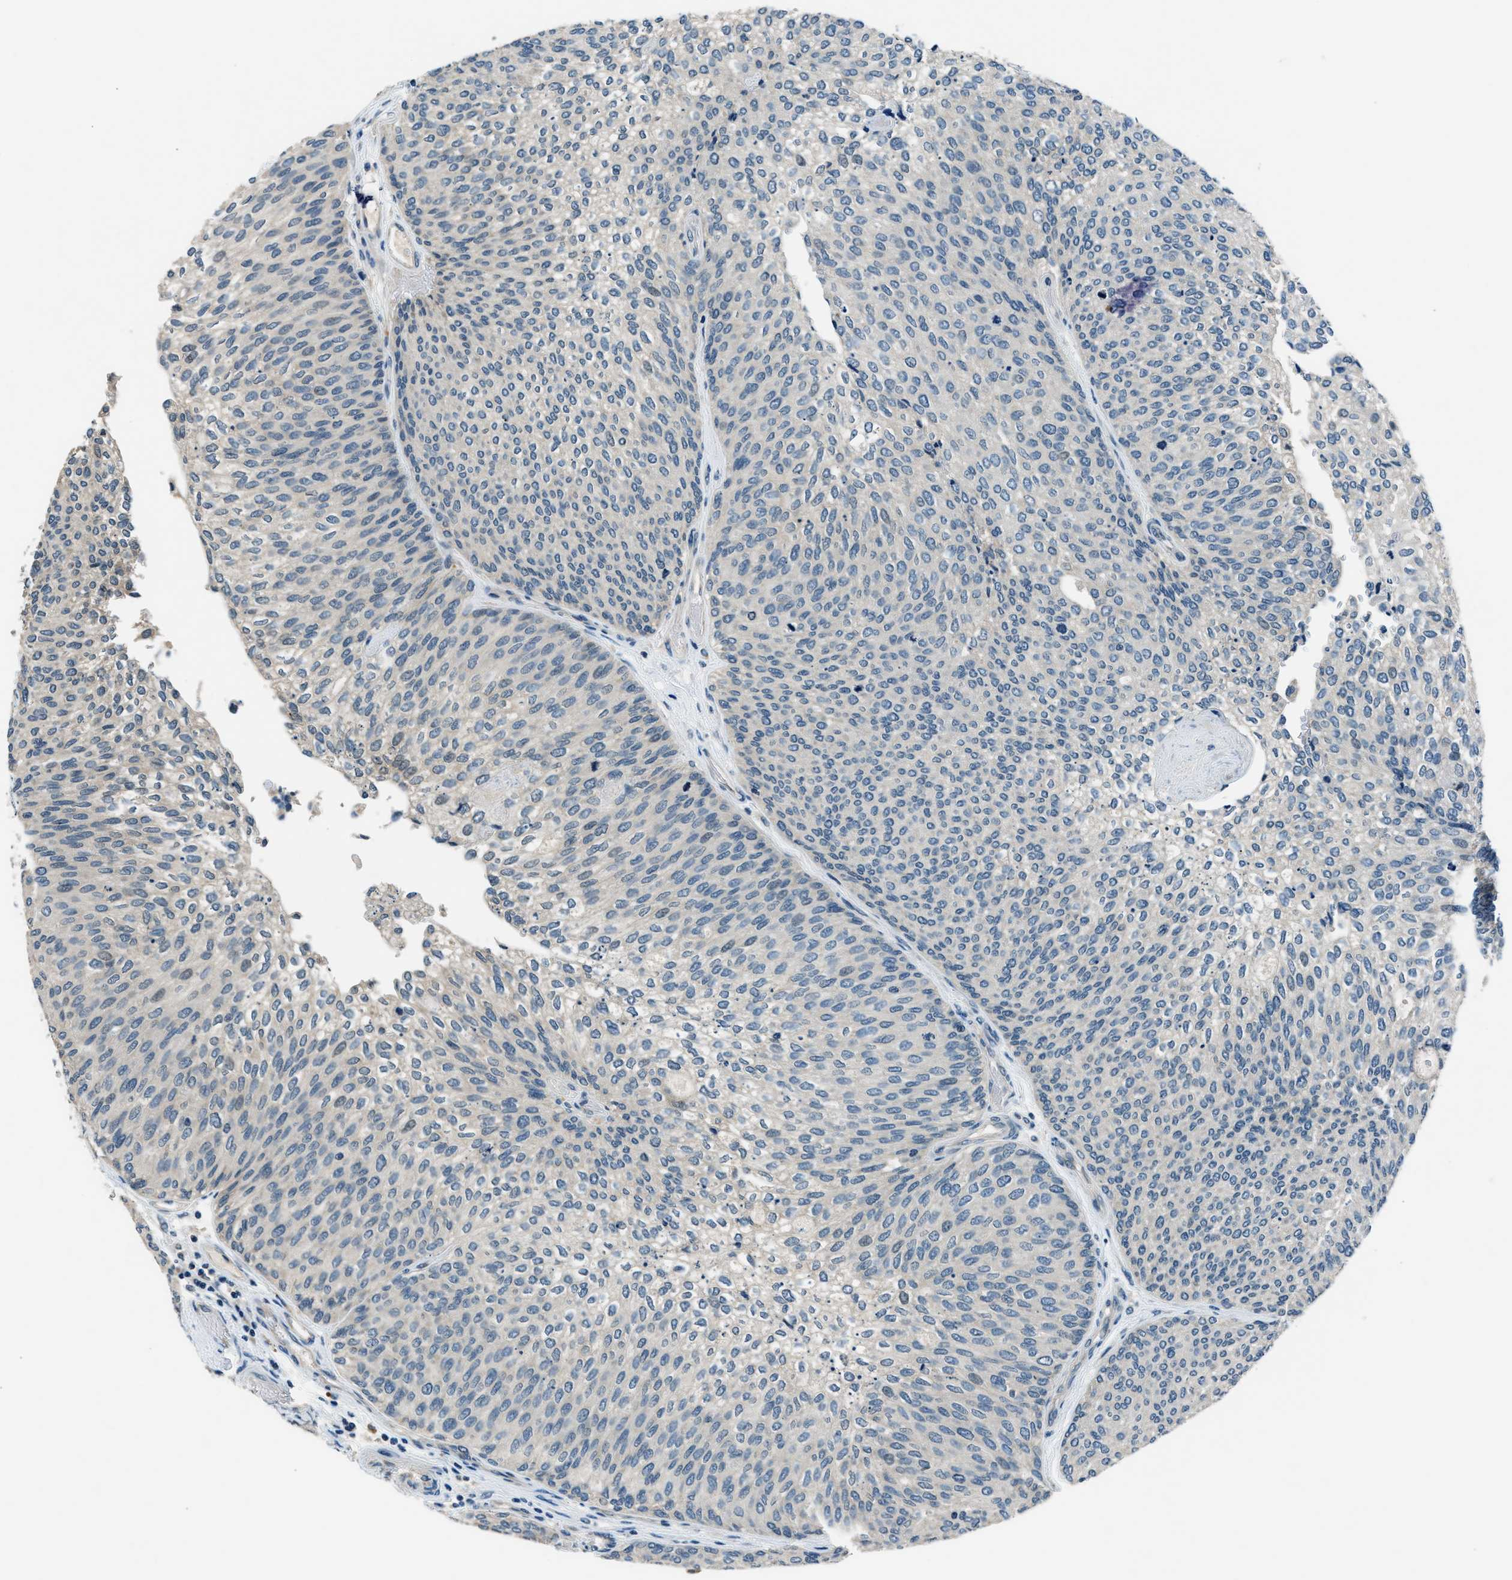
{"staining": {"intensity": "negative", "quantity": "none", "location": "none"}, "tissue": "urothelial cancer", "cell_type": "Tumor cells", "image_type": "cancer", "snomed": [{"axis": "morphology", "description": "Urothelial carcinoma, Low grade"}, {"axis": "topography", "description": "Urinary bladder"}], "caption": "This is a photomicrograph of immunohistochemistry staining of low-grade urothelial carcinoma, which shows no staining in tumor cells.", "gene": "NME8", "patient": {"sex": "female", "age": 79}}